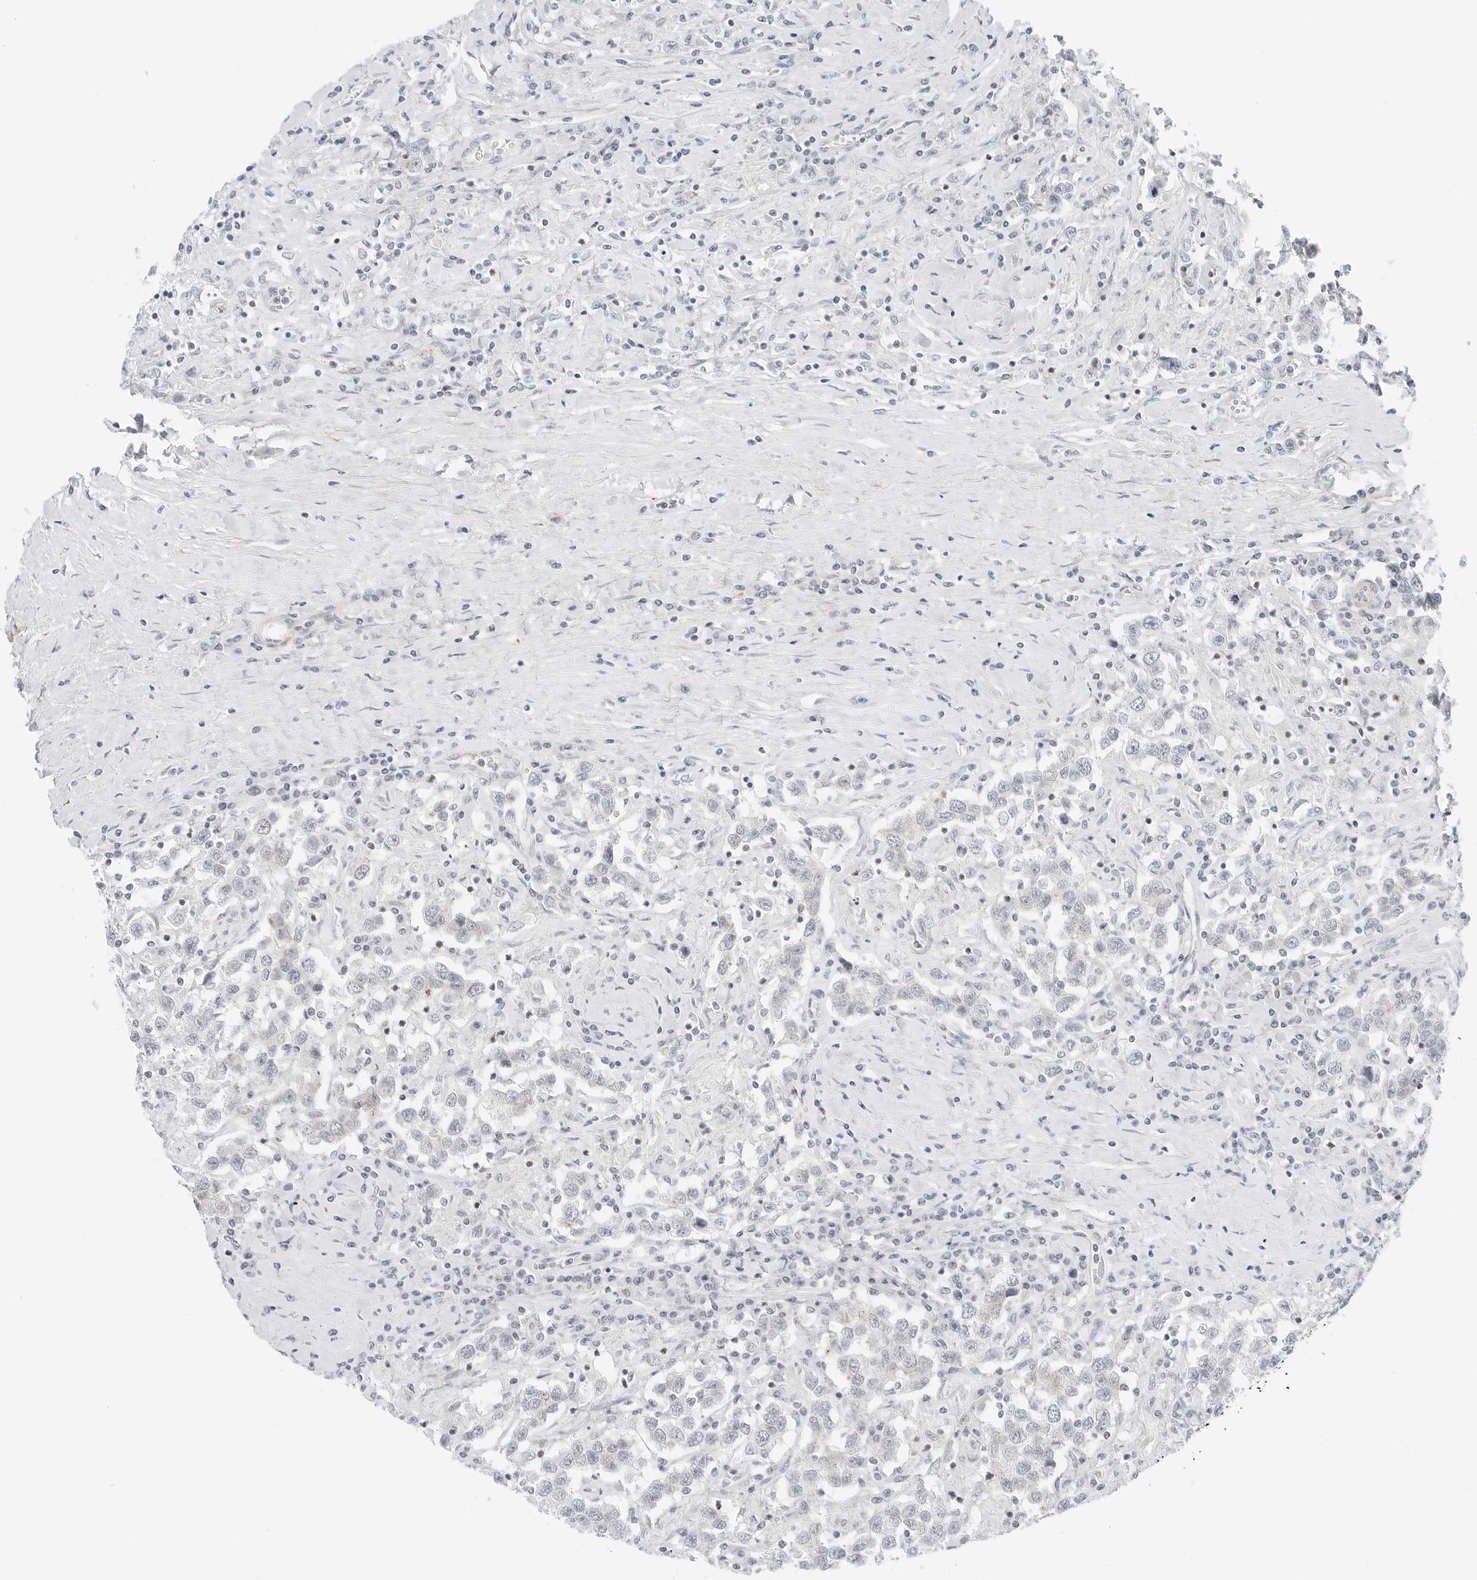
{"staining": {"intensity": "negative", "quantity": "none", "location": "none"}, "tissue": "testis cancer", "cell_type": "Tumor cells", "image_type": "cancer", "snomed": [{"axis": "morphology", "description": "Seminoma, NOS"}, {"axis": "topography", "description": "Testis"}], "caption": "Micrograph shows no significant protein positivity in tumor cells of seminoma (testis).", "gene": "IQCC", "patient": {"sex": "male", "age": 41}}